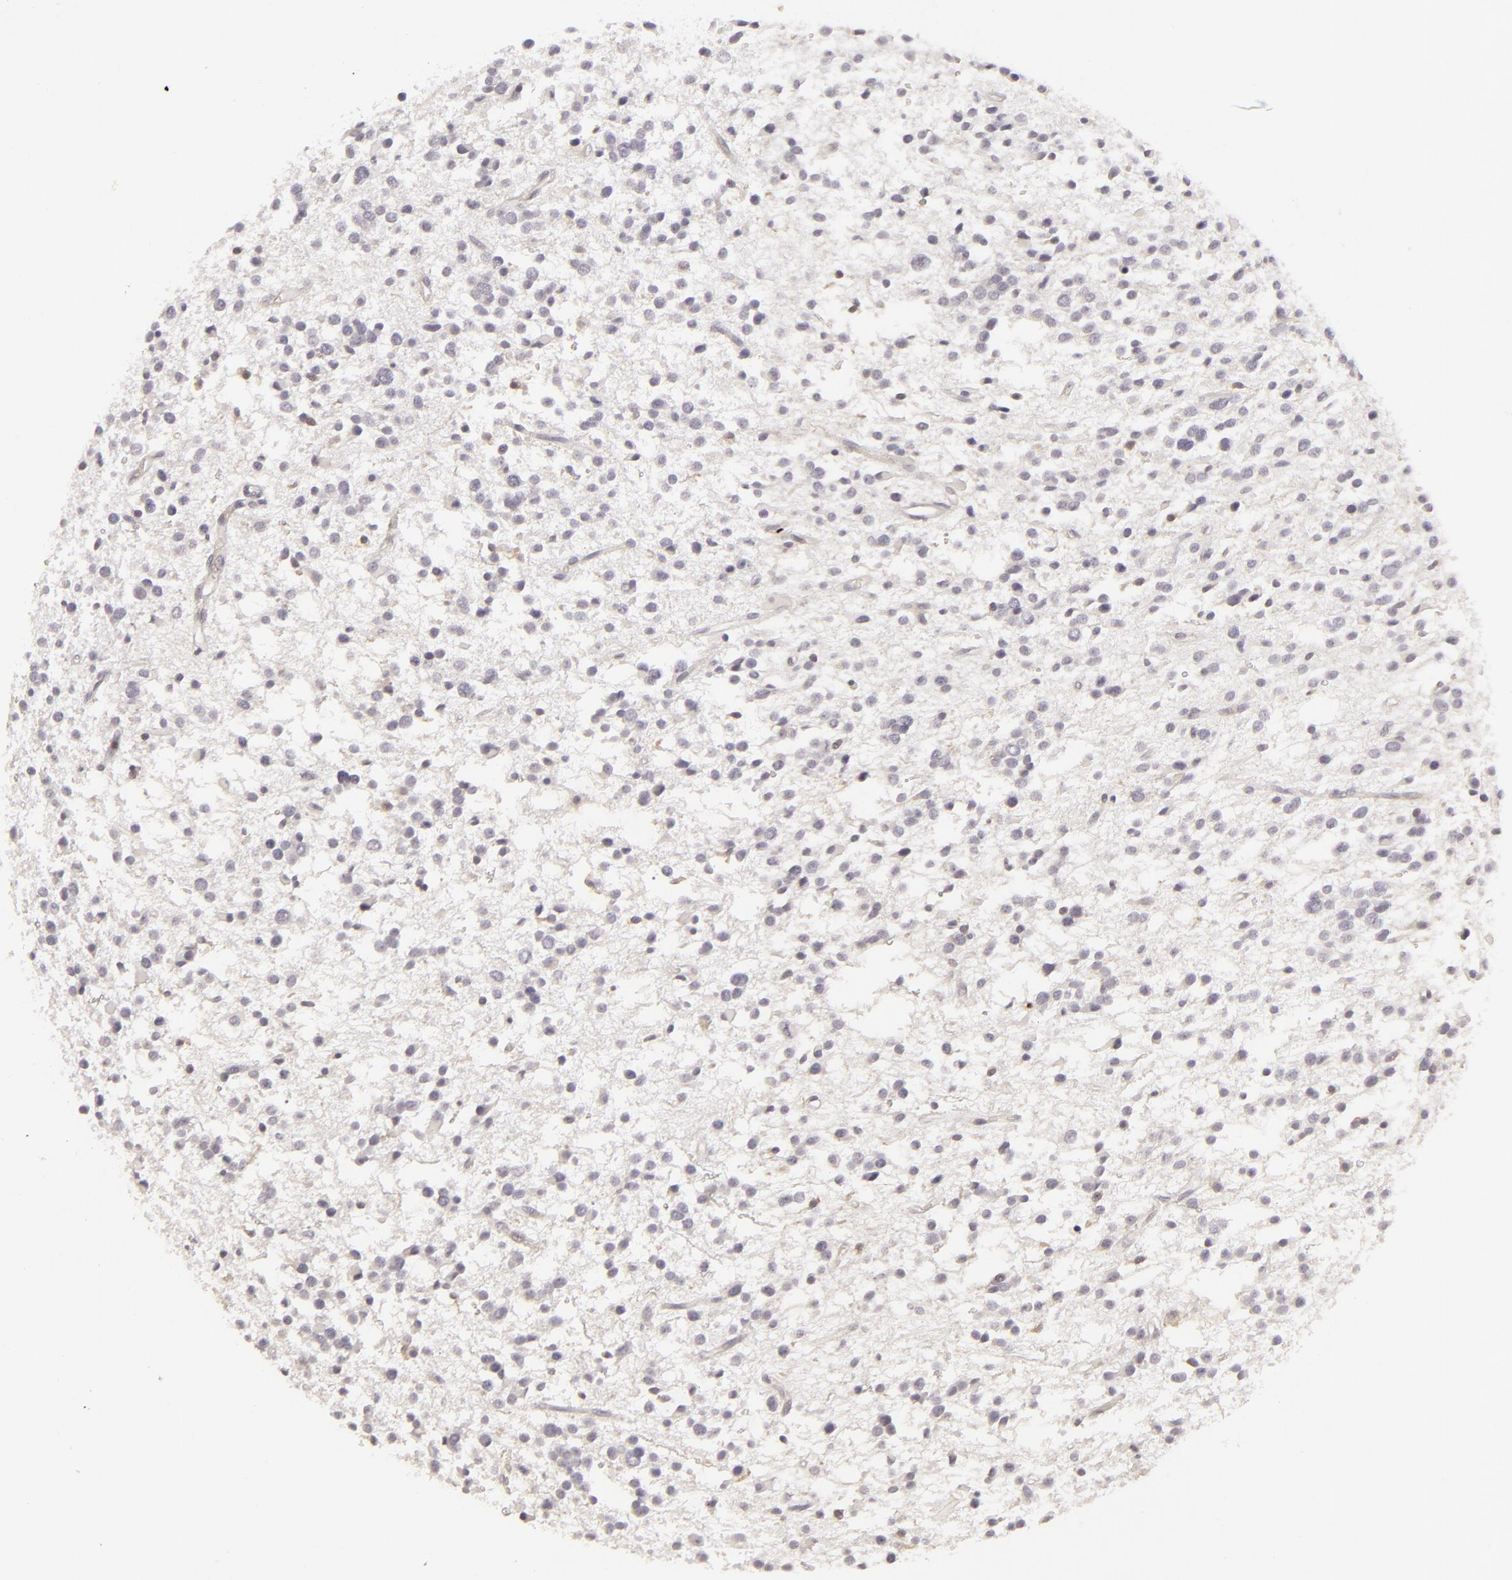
{"staining": {"intensity": "negative", "quantity": "none", "location": "none"}, "tissue": "glioma", "cell_type": "Tumor cells", "image_type": "cancer", "snomed": [{"axis": "morphology", "description": "Glioma, malignant, Low grade"}, {"axis": "topography", "description": "Brain"}], "caption": "Immunohistochemical staining of glioma demonstrates no significant staining in tumor cells.", "gene": "APOBEC3G", "patient": {"sex": "female", "age": 36}}